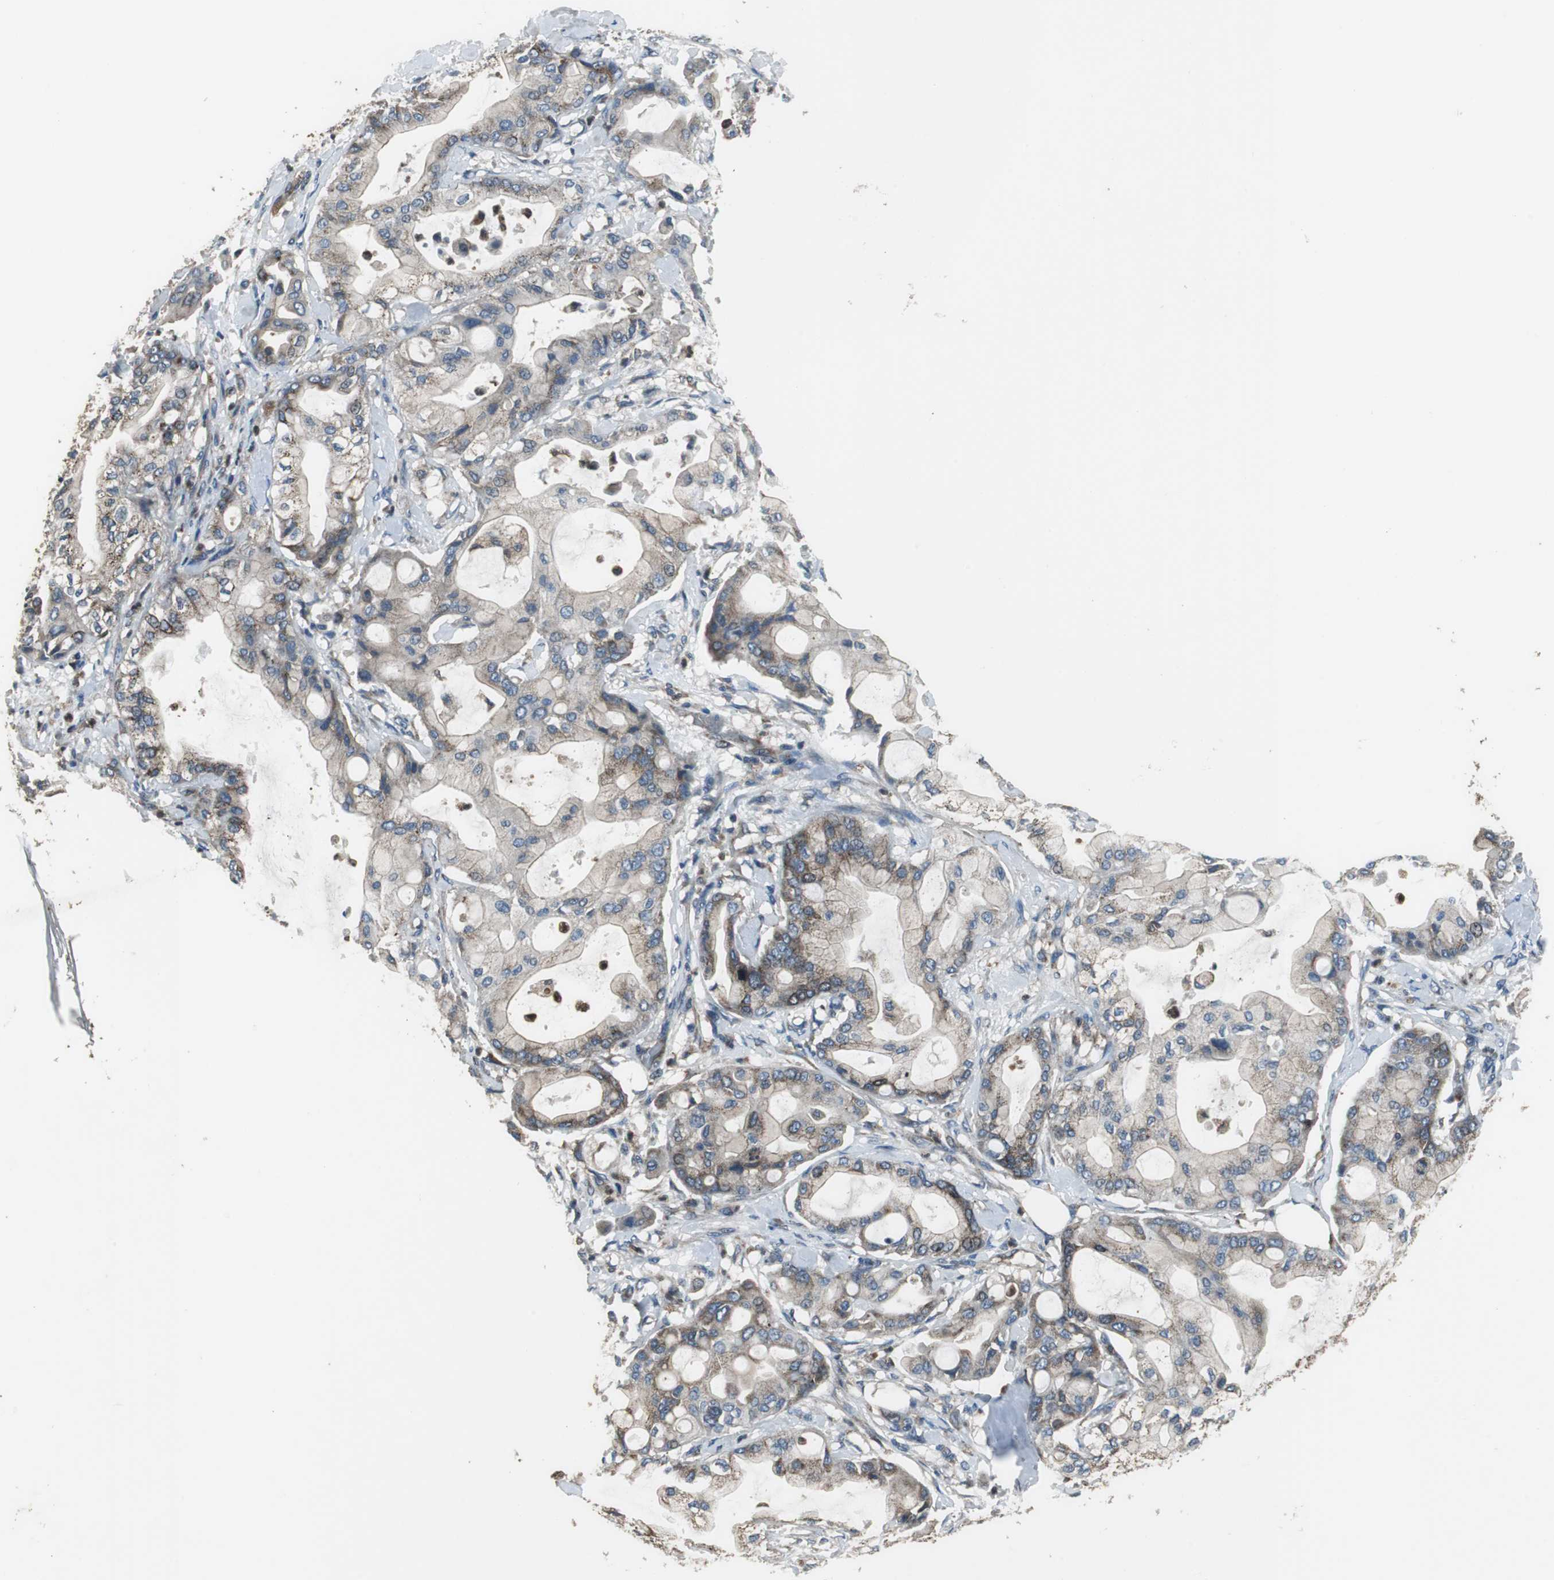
{"staining": {"intensity": "moderate", "quantity": ">75%", "location": "cytoplasmic/membranous"}, "tissue": "pancreatic cancer", "cell_type": "Tumor cells", "image_type": "cancer", "snomed": [{"axis": "morphology", "description": "Adenocarcinoma, NOS"}, {"axis": "morphology", "description": "Adenocarcinoma, metastatic, NOS"}, {"axis": "topography", "description": "Lymph node"}, {"axis": "topography", "description": "Pancreas"}, {"axis": "topography", "description": "Duodenum"}], "caption": "Brown immunohistochemical staining in adenocarcinoma (pancreatic) exhibits moderate cytoplasmic/membranous positivity in approximately >75% of tumor cells.", "gene": "PI4KB", "patient": {"sex": "female", "age": 64}}